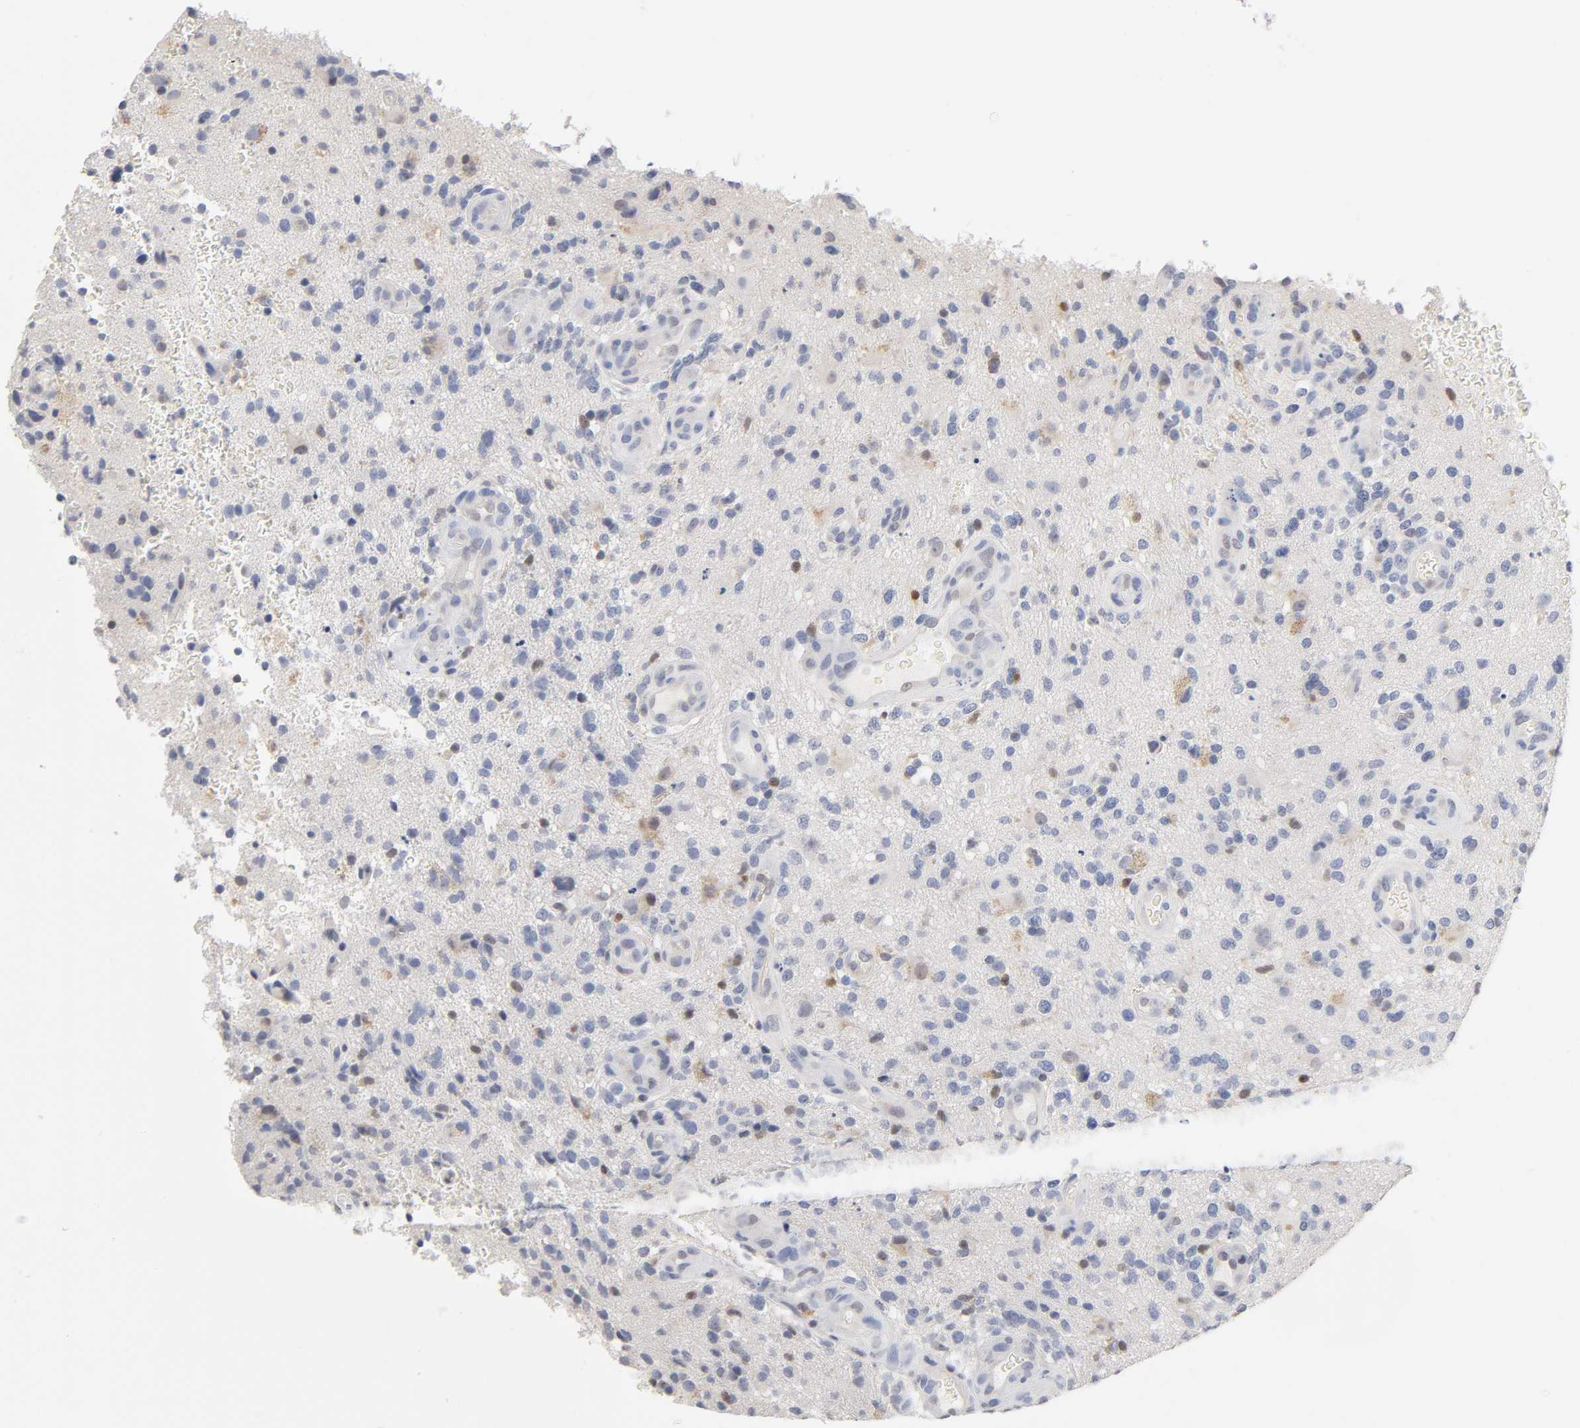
{"staining": {"intensity": "moderate", "quantity": "25%-75%", "location": "nuclear"}, "tissue": "glioma", "cell_type": "Tumor cells", "image_type": "cancer", "snomed": [{"axis": "morphology", "description": "Normal tissue, NOS"}, {"axis": "morphology", "description": "Glioma, malignant, High grade"}, {"axis": "topography", "description": "Cerebral cortex"}], "caption": "Immunohistochemical staining of human glioma demonstrates medium levels of moderate nuclear protein staining in approximately 25%-75% of tumor cells.", "gene": "NFATC1", "patient": {"sex": "male", "age": 75}}